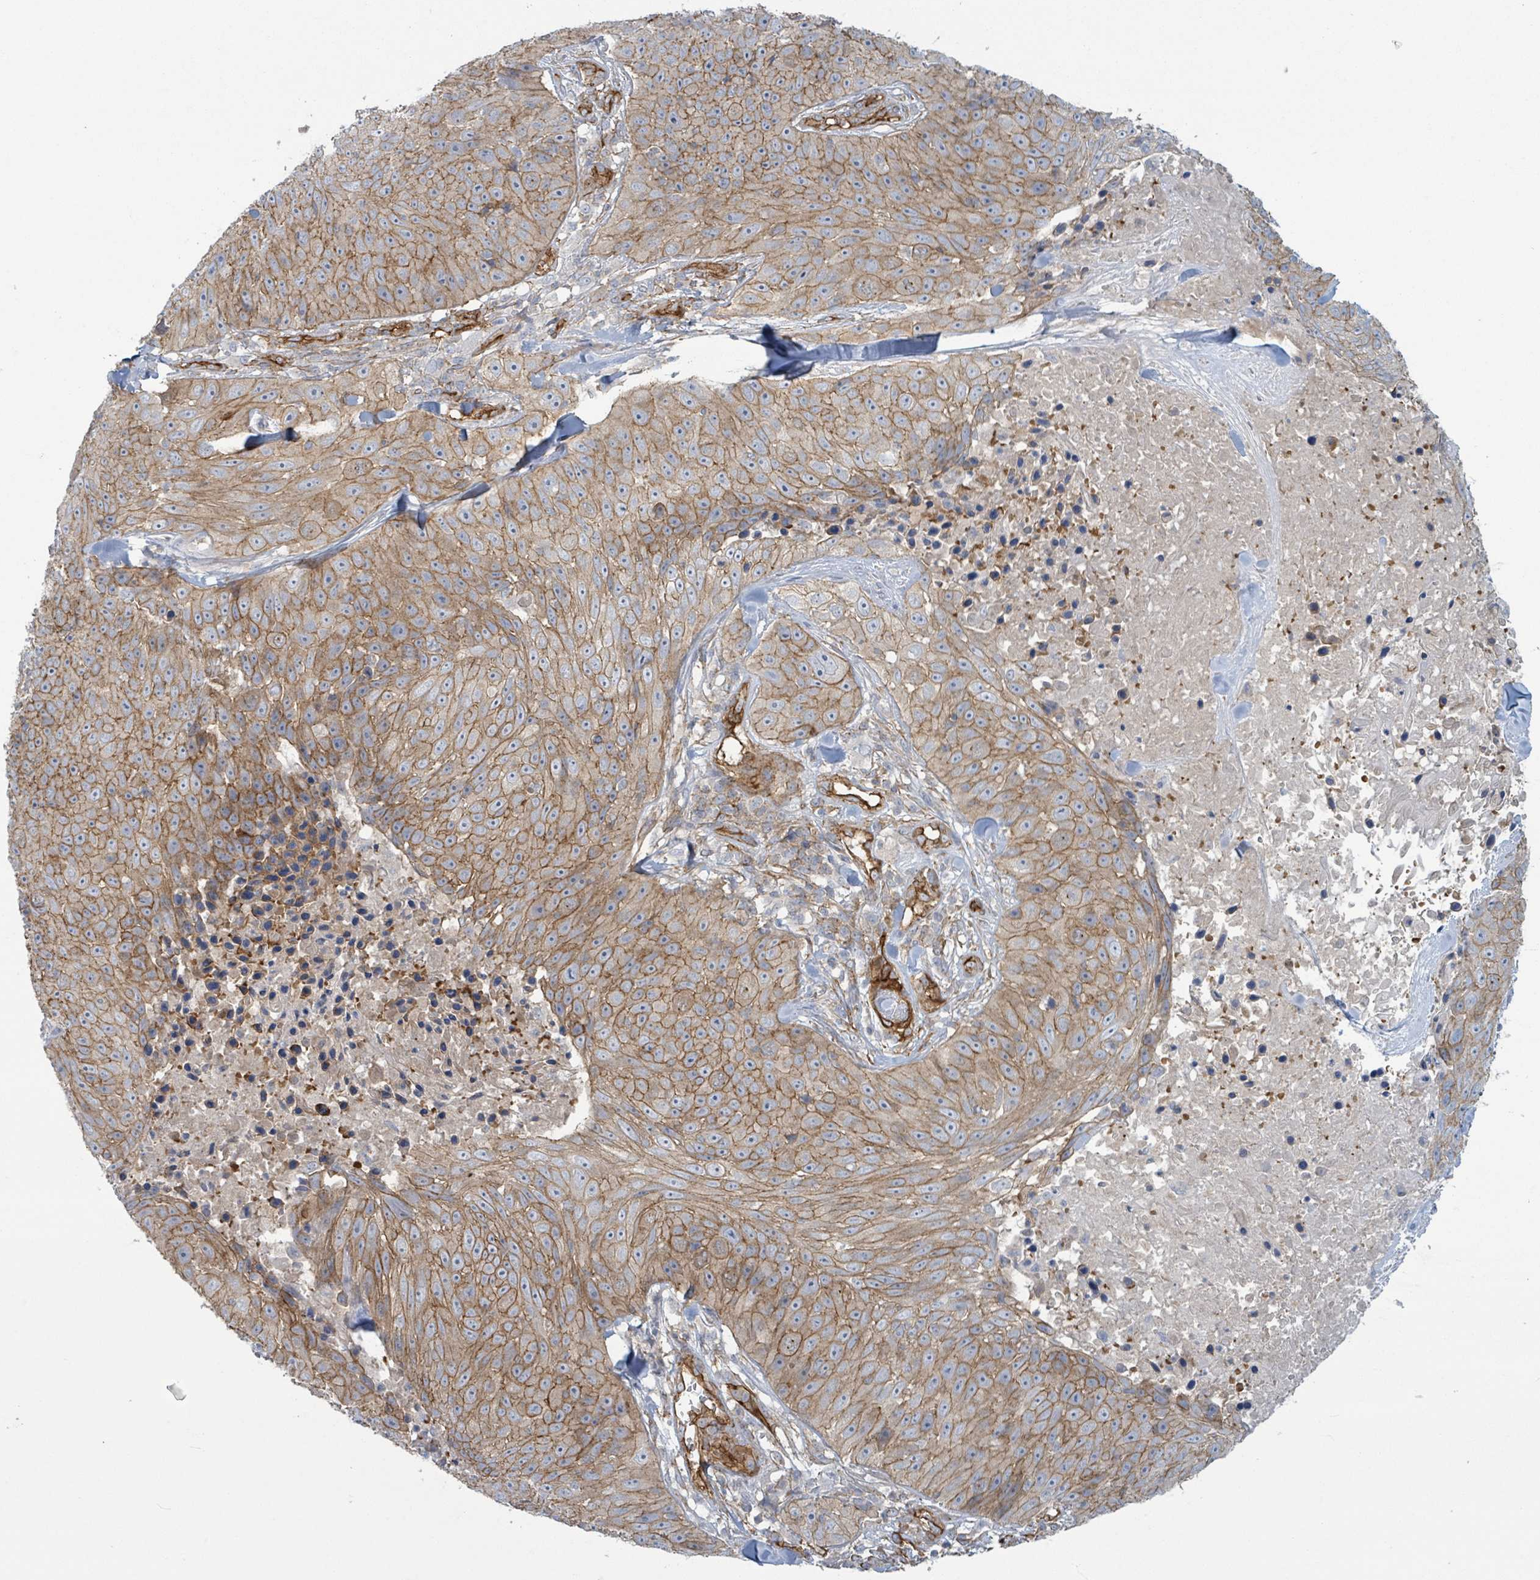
{"staining": {"intensity": "moderate", "quantity": ">75%", "location": "cytoplasmic/membranous"}, "tissue": "skin cancer", "cell_type": "Tumor cells", "image_type": "cancer", "snomed": [{"axis": "morphology", "description": "Squamous cell carcinoma, NOS"}, {"axis": "topography", "description": "Skin"}], "caption": "Tumor cells show moderate cytoplasmic/membranous expression in approximately >75% of cells in skin cancer. (DAB = brown stain, brightfield microscopy at high magnification).", "gene": "LDOC1", "patient": {"sex": "female", "age": 87}}